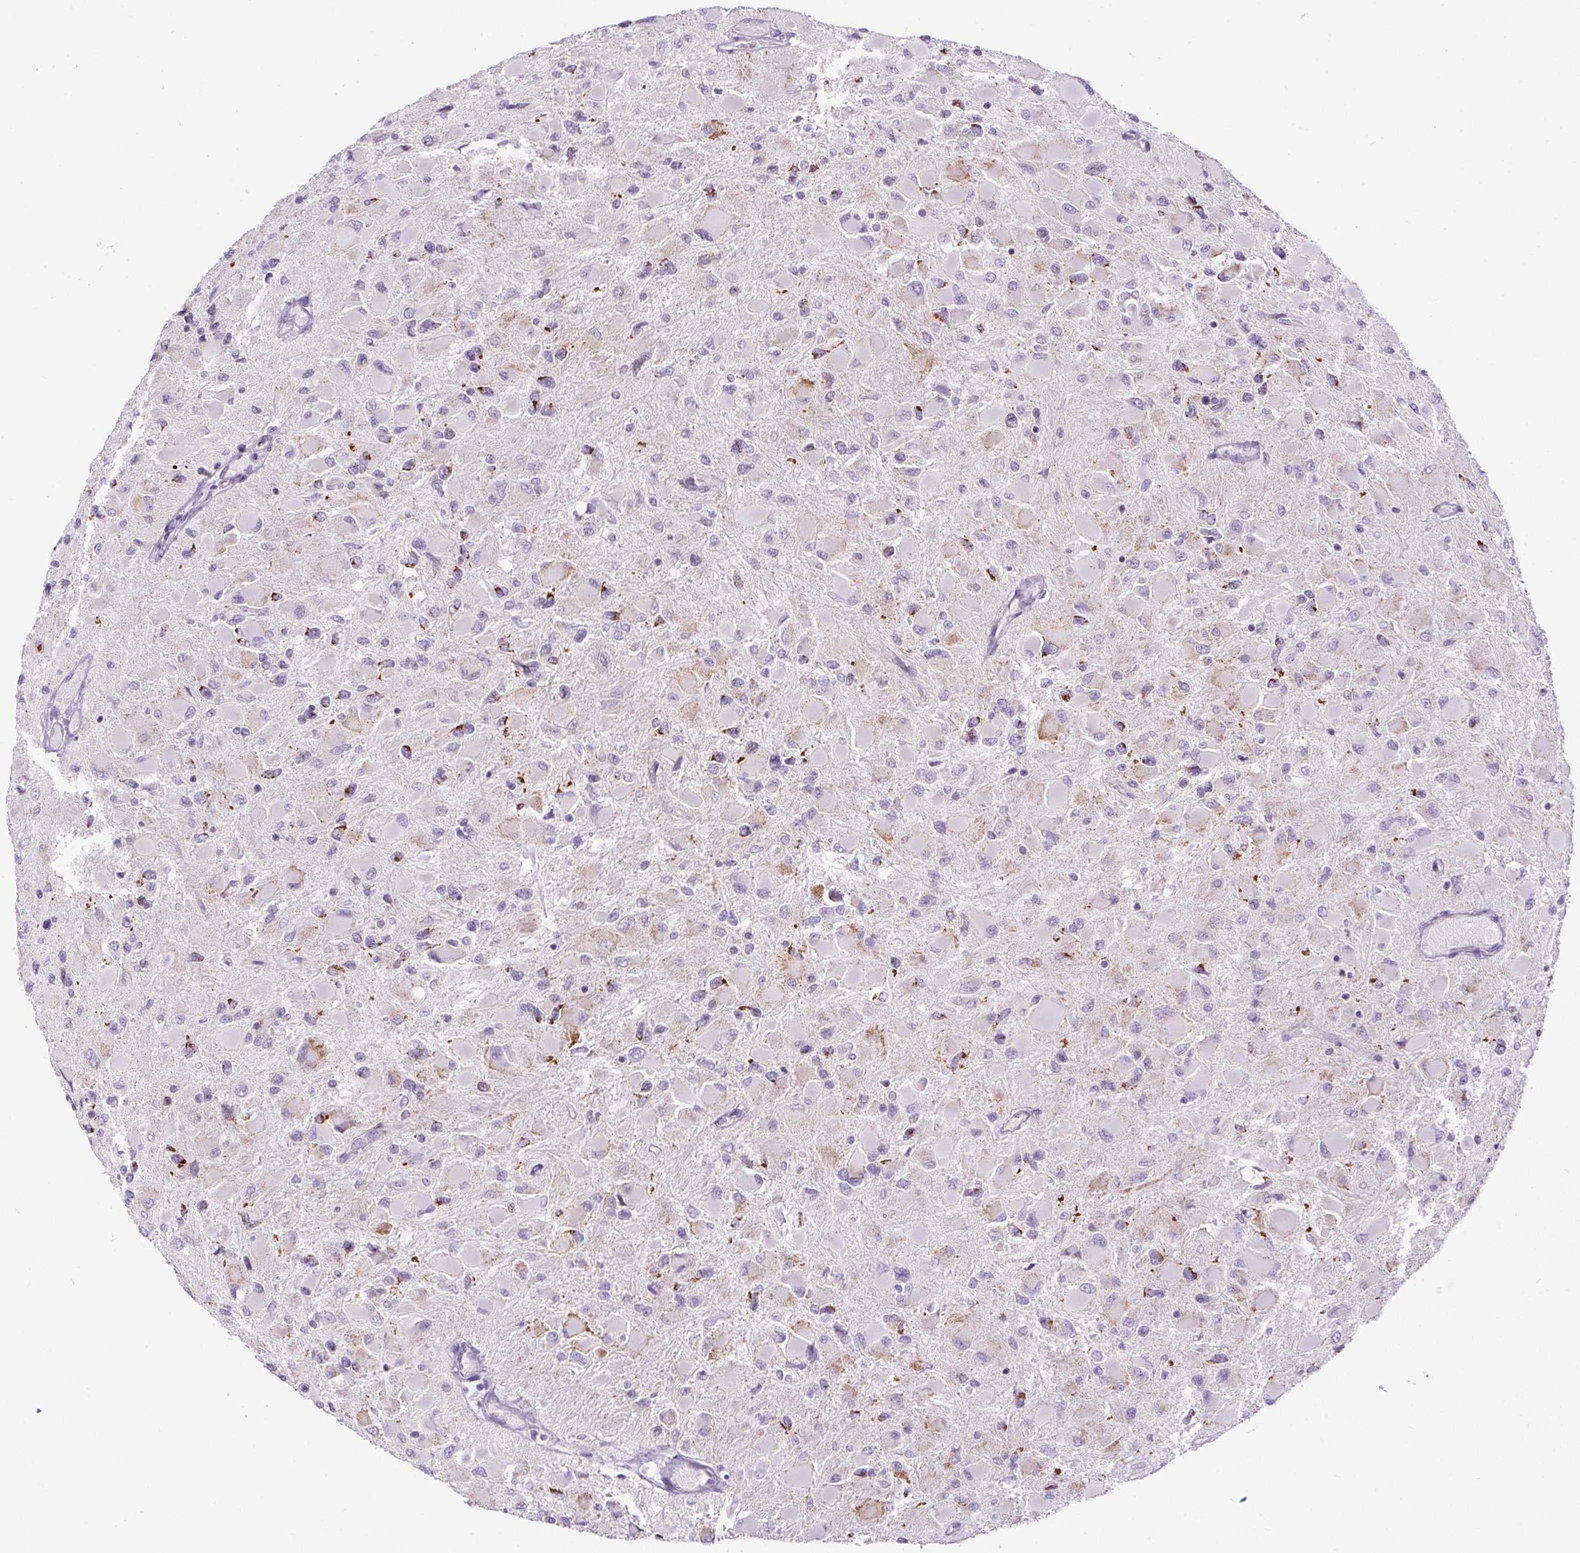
{"staining": {"intensity": "negative", "quantity": "none", "location": "none"}, "tissue": "glioma", "cell_type": "Tumor cells", "image_type": "cancer", "snomed": [{"axis": "morphology", "description": "Glioma, malignant, High grade"}, {"axis": "topography", "description": "Cerebral cortex"}], "caption": "Immunohistochemistry photomicrograph of neoplastic tissue: human glioma stained with DAB exhibits no significant protein staining in tumor cells.", "gene": "FMC1", "patient": {"sex": "female", "age": 36}}